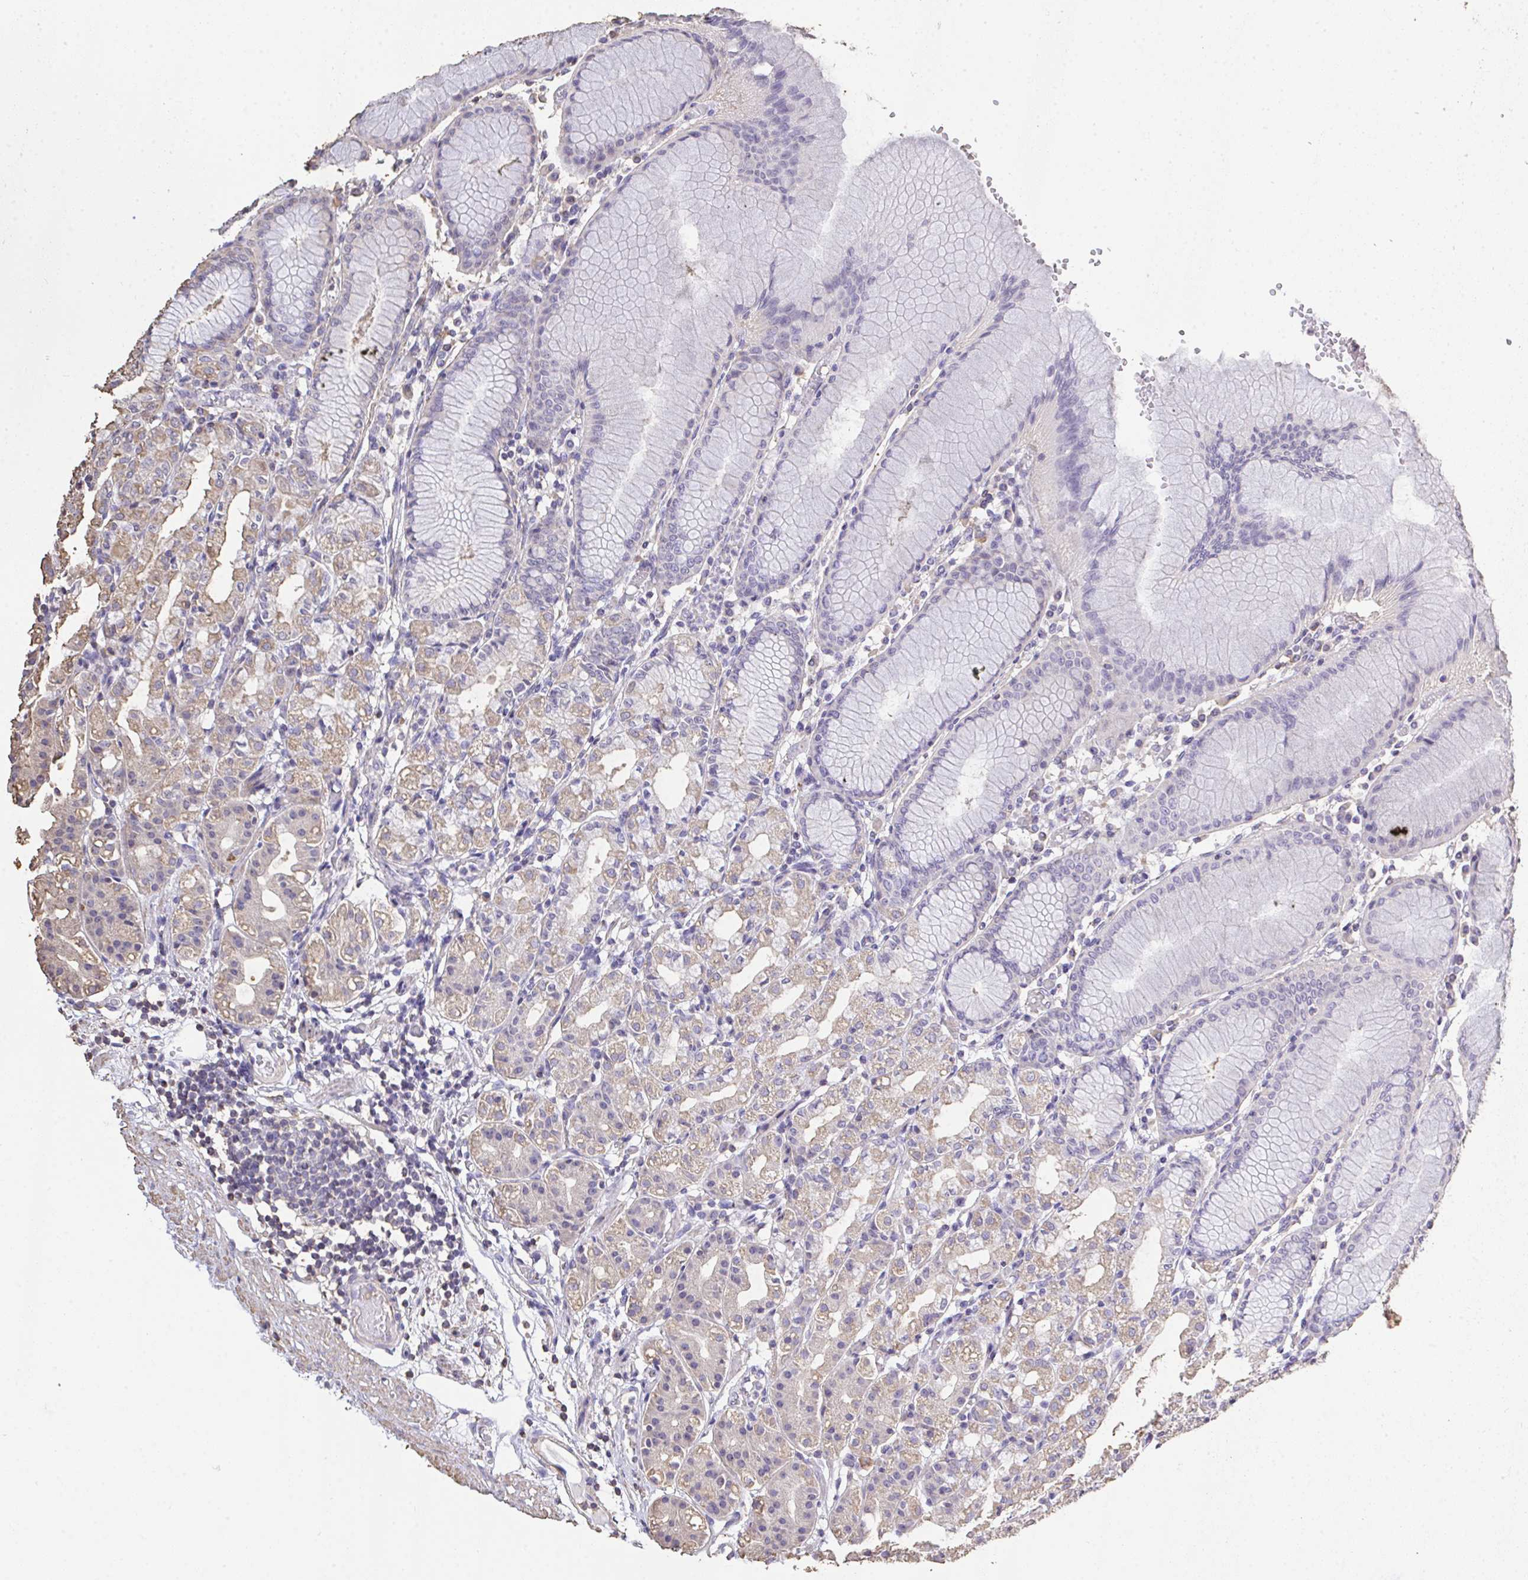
{"staining": {"intensity": "weak", "quantity": "25%-75%", "location": "cytoplasmic/membranous"}, "tissue": "stomach", "cell_type": "Glandular cells", "image_type": "normal", "snomed": [{"axis": "morphology", "description": "Normal tissue, NOS"}, {"axis": "topography", "description": "Stomach"}], "caption": "A histopathology image of human stomach stained for a protein demonstrates weak cytoplasmic/membranous brown staining in glandular cells. The protein of interest is shown in brown color, while the nuclei are stained blue.", "gene": "IL23R", "patient": {"sex": "female", "age": 57}}